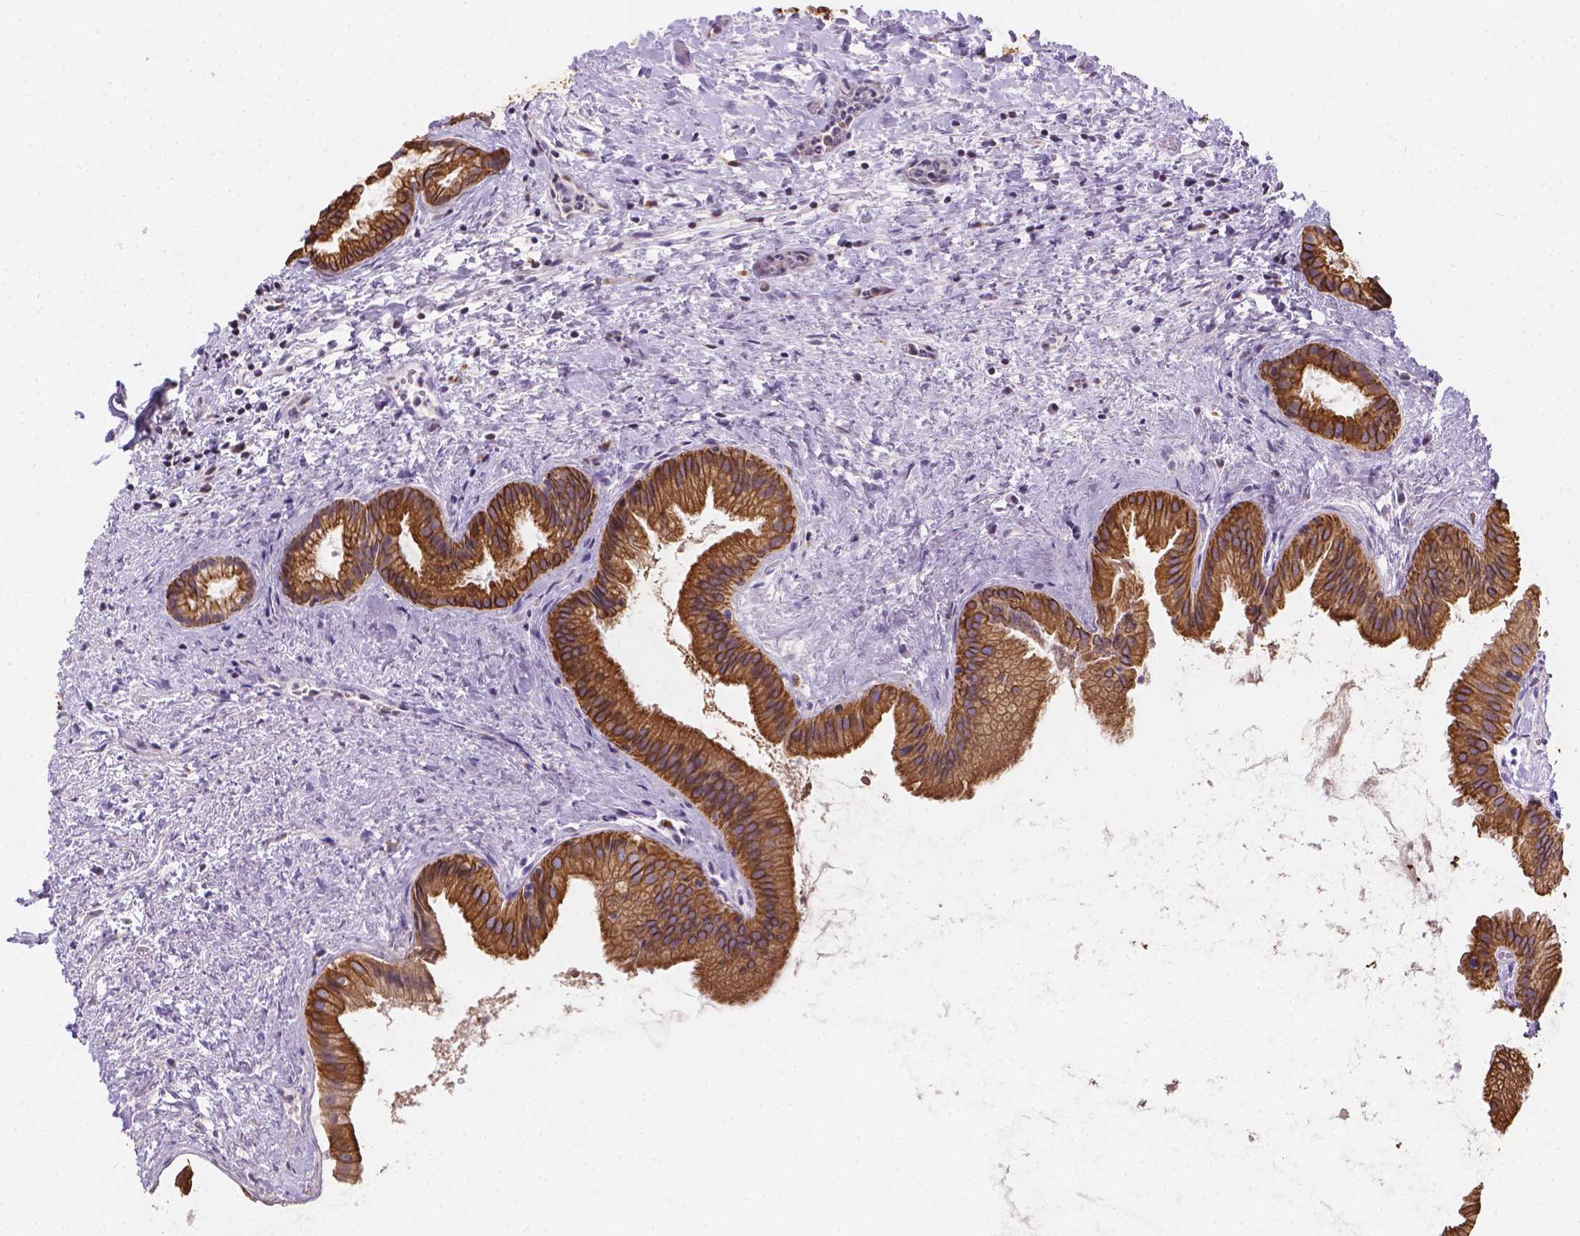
{"staining": {"intensity": "strong", "quantity": ">75%", "location": "cytoplasmic/membranous"}, "tissue": "gallbladder", "cell_type": "Glandular cells", "image_type": "normal", "snomed": [{"axis": "morphology", "description": "Normal tissue, NOS"}, {"axis": "topography", "description": "Gallbladder"}], "caption": "Glandular cells display high levels of strong cytoplasmic/membranous staining in about >75% of cells in normal gallbladder.", "gene": "DMWD", "patient": {"sex": "male", "age": 70}}